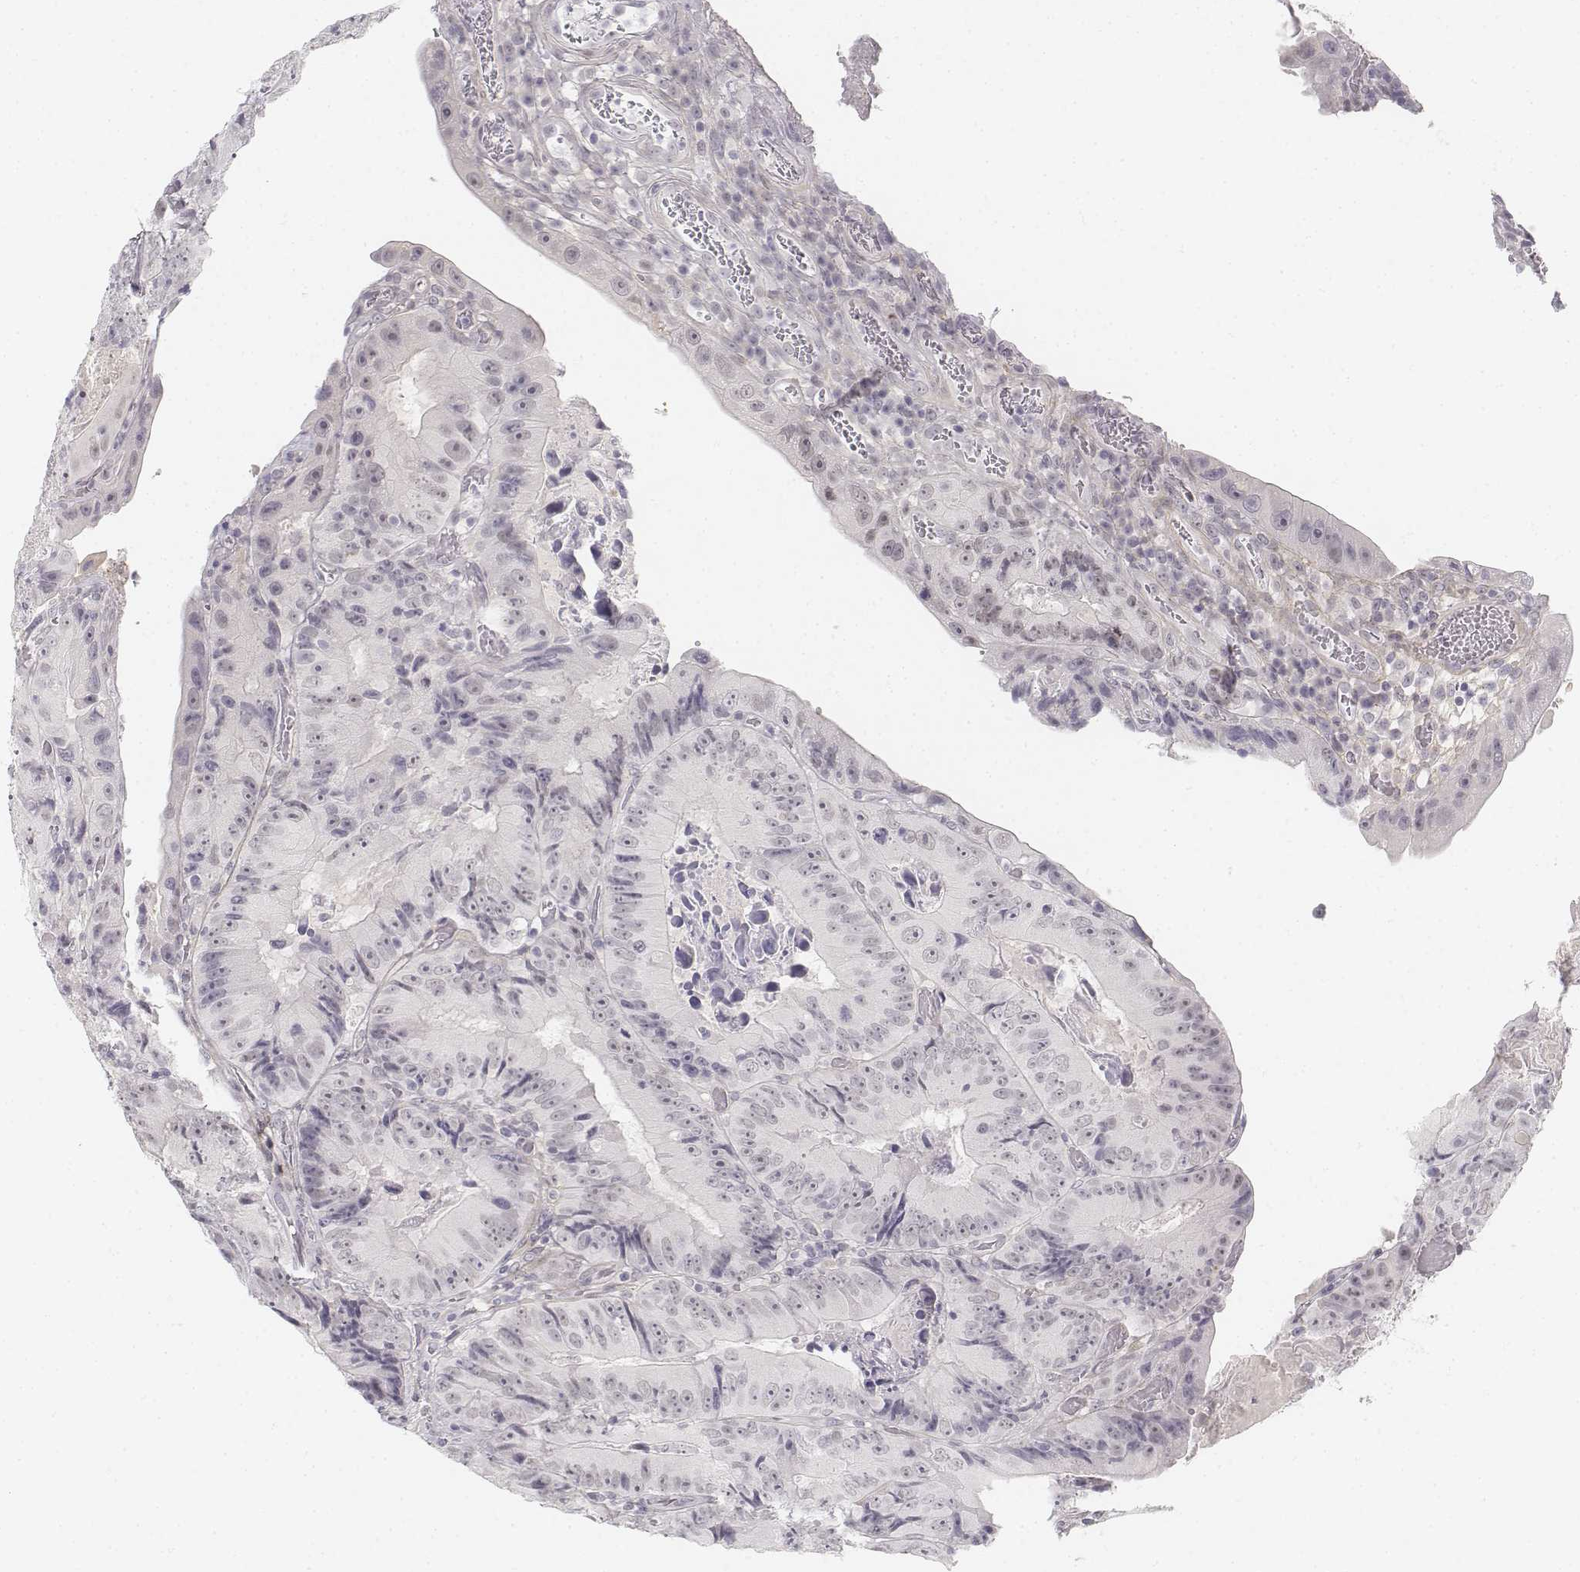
{"staining": {"intensity": "negative", "quantity": "none", "location": "none"}, "tissue": "colorectal cancer", "cell_type": "Tumor cells", "image_type": "cancer", "snomed": [{"axis": "morphology", "description": "Adenocarcinoma, NOS"}, {"axis": "topography", "description": "Colon"}], "caption": "DAB immunohistochemical staining of human adenocarcinoma (colorectal) displays no significant positivity in tumor cells.", "gene": "KRT84", "patient": {"sex": "female", "age": 86}}